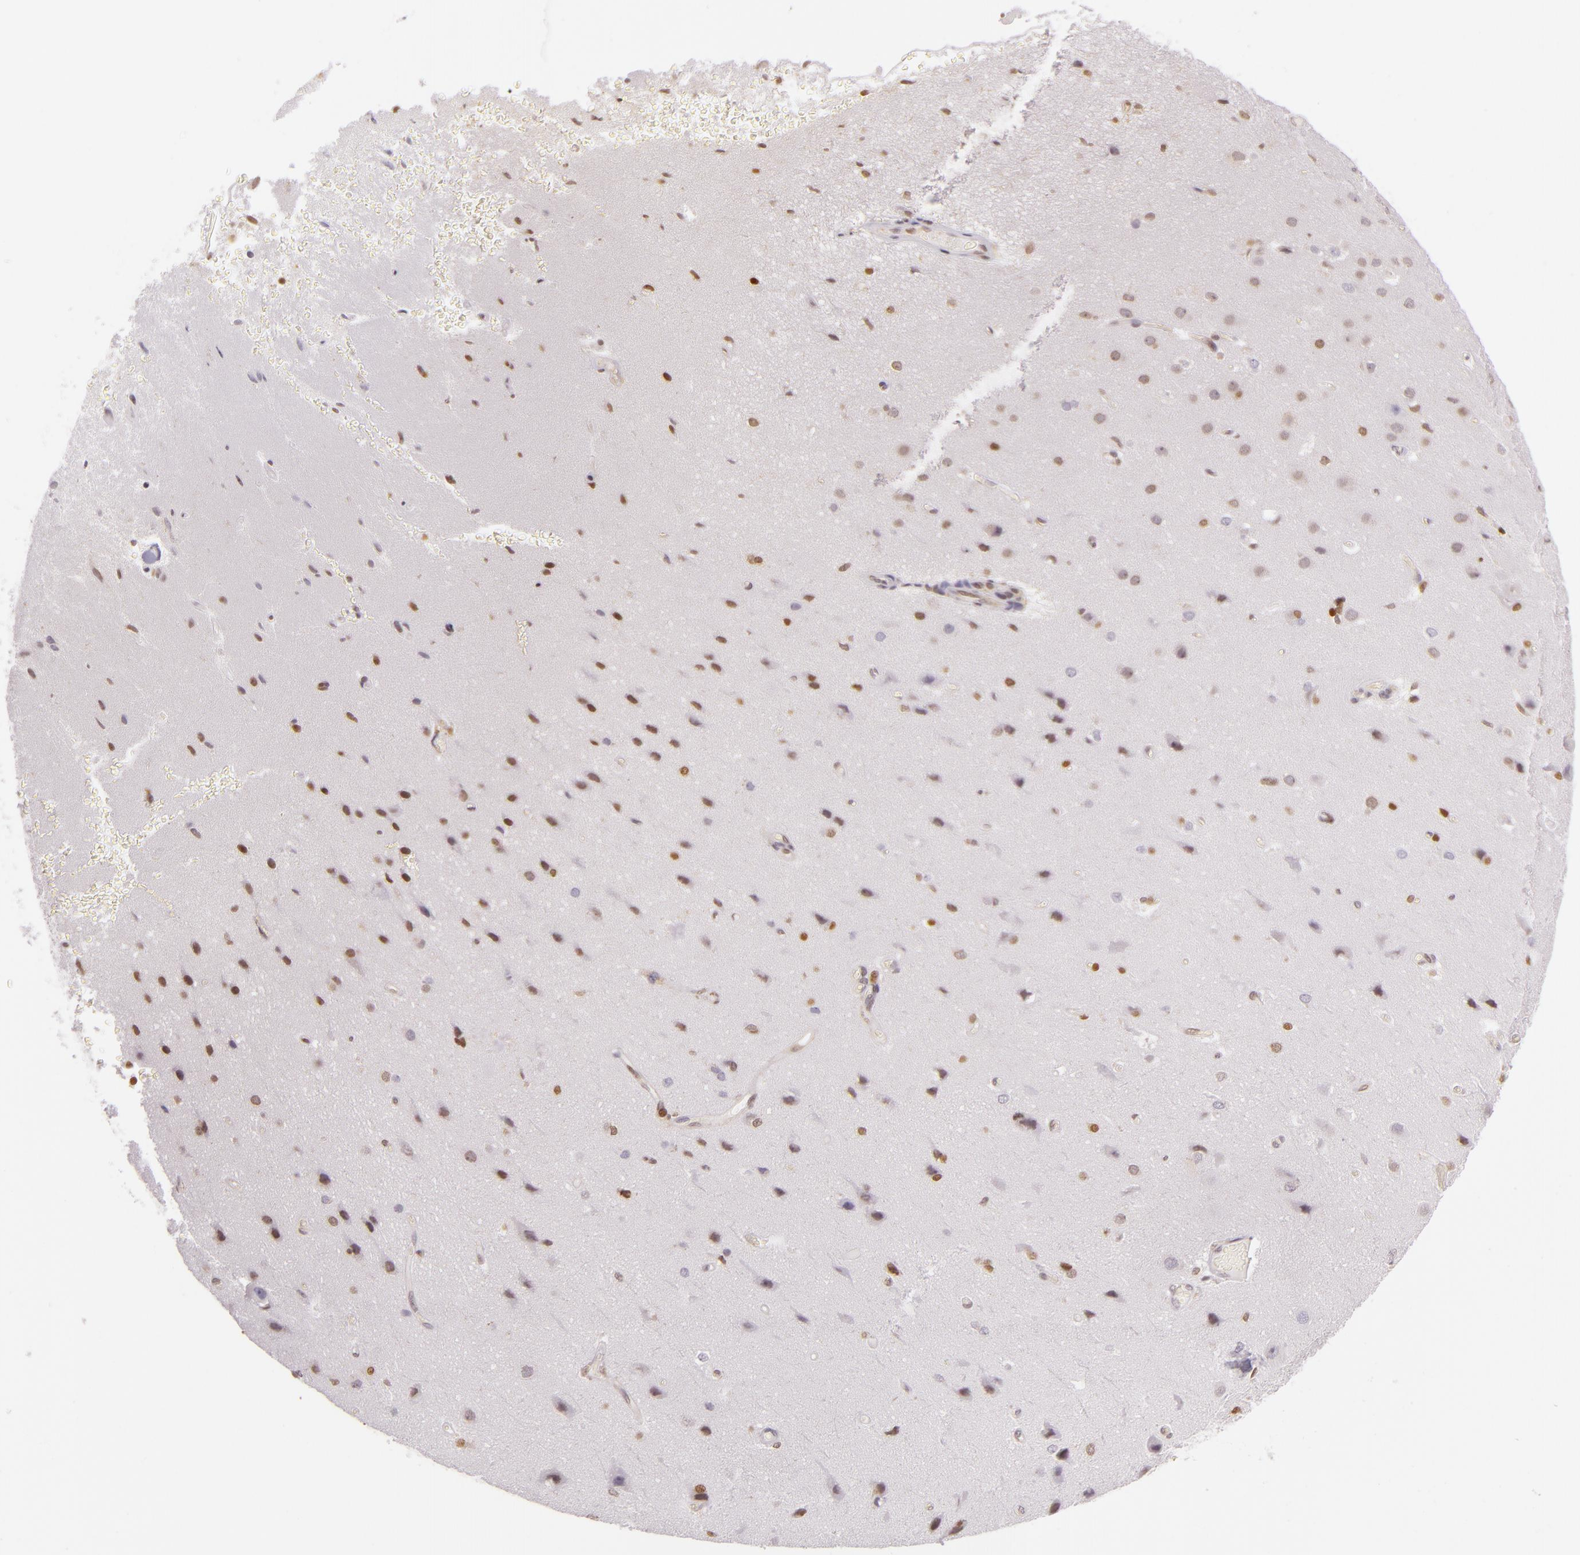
{"staining": {"intensity": "moderate", "quantity": ">75%", "location": "nuclear"}, "tissue": "cerebral cortex", "cell_type": "Endothelial cells", "image_type": "normal", "snomed": [{"axis": "morphology", "description": "Normal tissue, NOS"}, {"axis": "morphology", "description": "Glioma, malignant, High grade"}, {"axis": "topography", "description": "Cerebral cortex"}], "caption": "Moderate nuclear protein staining is present in about >75% of endothelial cells in cerebral cortex. Using DAB (3,3'-diaminobenzidine) (brown) and hematoxylin (blue) stains, captured at high magnification using brightfield microscopy.", "gene": "ENSG00000290315", "patient": {"sex": "male", "age": 77}}